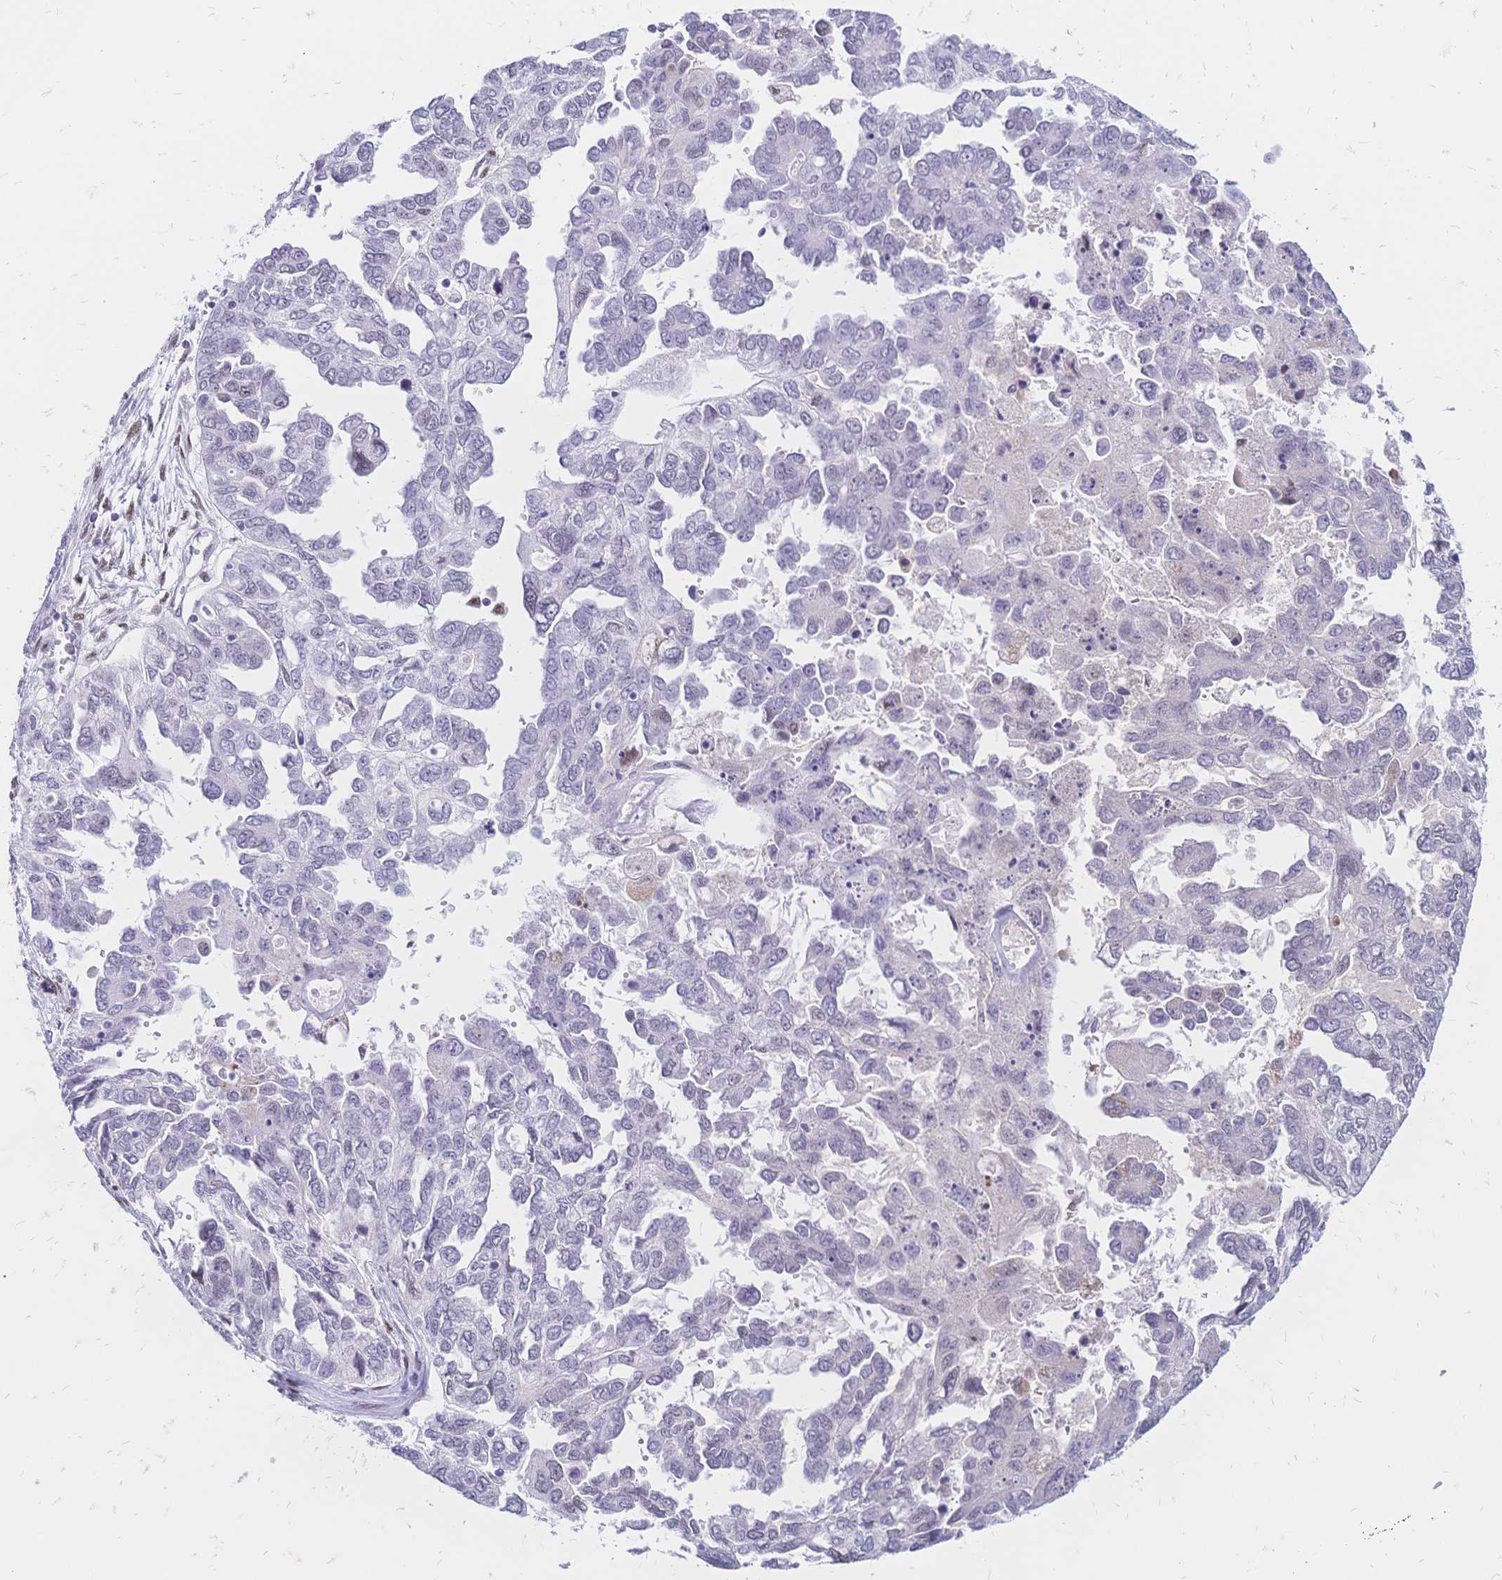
{"staining": {"intensity": "negative", "quantity": "none", "location": "none"}, "tissue": "ovarian cancer", "cell_type": "Tumor cells", "image_type": "cancer", "snomed": [{"axis": "morphology", "description": "Cystadenocarcinoma, serous, NOS"}, {"axis": "topography", "description": "Ovary"}], "caption": "This is an immunohistochemistry micrograph of ovarian cancer. There is no positivity in tumor cells.", "gene": "NFIC", "patient": {"sex": "female", "age": 53}}